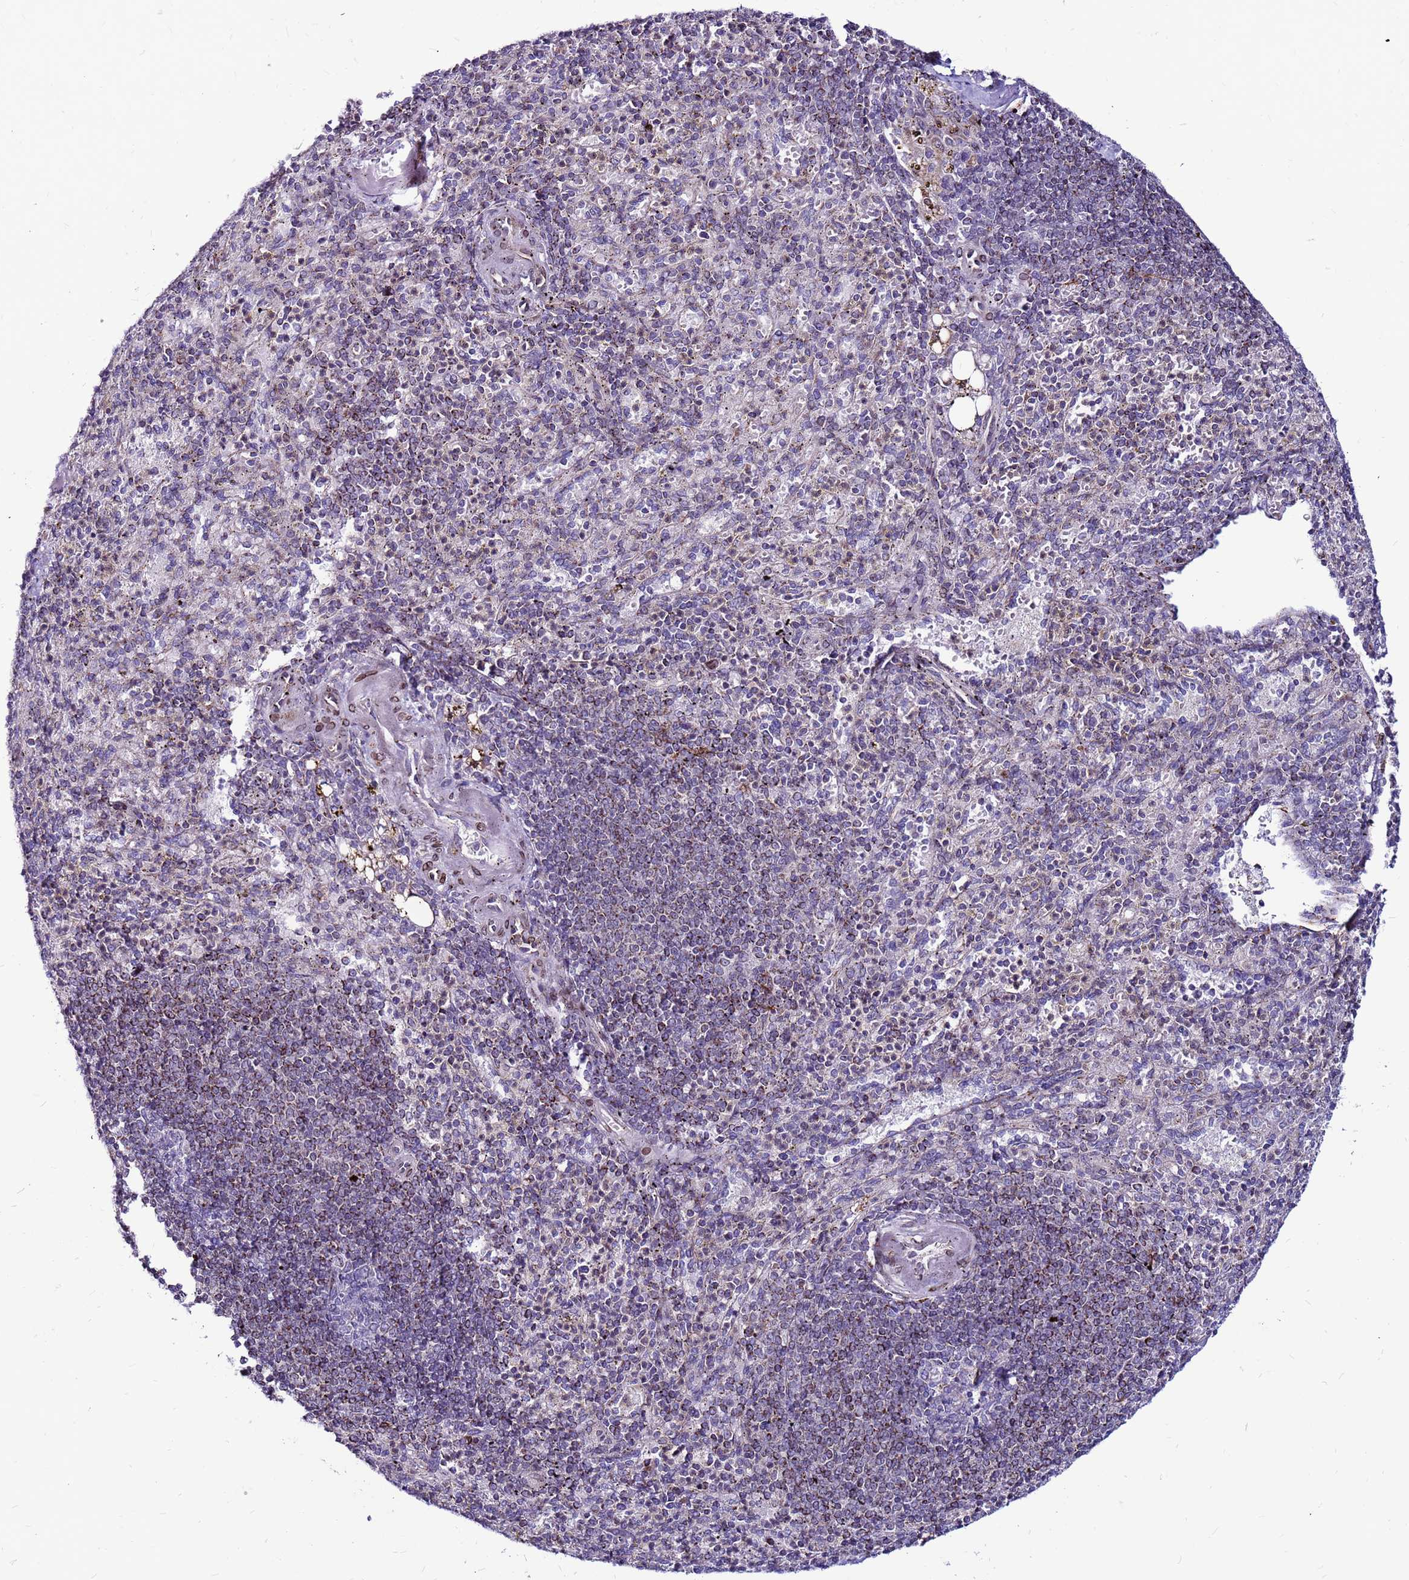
{"staining": {"intensity": "negative", "quantity": "none", "location": "none"}, "tissue": "spleen", "cell_type": "Cells in red pulp", "image_type": "normal", "snomed": [{"axis": "morphology", "description": "Normal tissue, NOS"}, {"axis": "topography", "description": "Spleen"}], "caption": "Immunohistochemistry (IHC) histopathology image of normal spleen: spleen stained with DAB (3,3'-diaminobenzidine) displays no significant protein expression in cells in red pulp.", "gene": "CCDC71", "patient": {"sex": "female", "age": 74}}